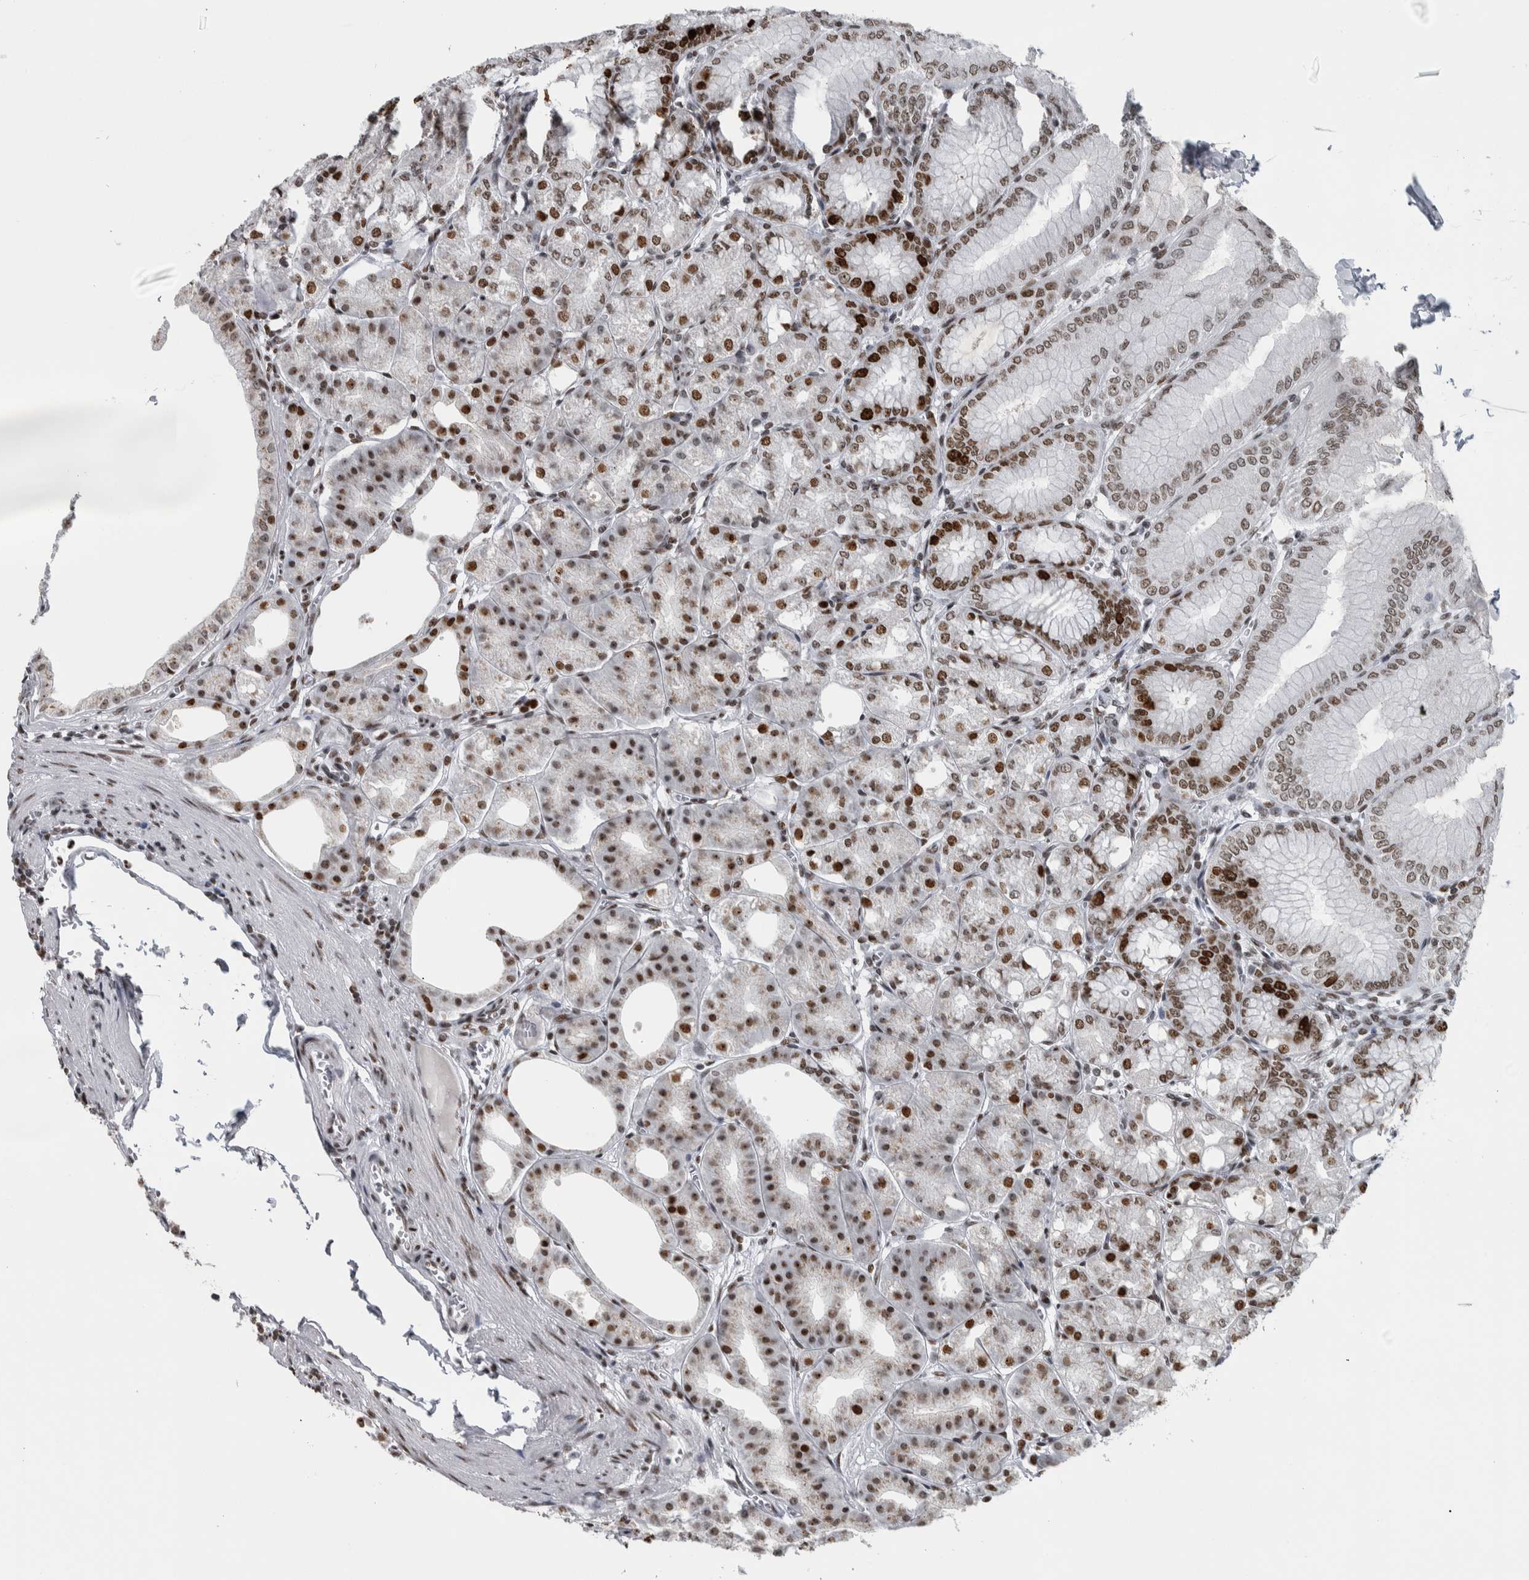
{"staining": {"intensity": "strong", "quantity": ">75%", "location": "nuclear"}, "tissue": "stomach", "cell_type": "Glandular cells", "image_type": "normal", "snomed": [{"axis": "morphology", "description": "Normal tissue, NOS"}, {"axis": "topography", "description": "Stomach, lower"}], "caption": "Strong nuclear positivity for a protein is seen in about >75% of glandular cells of benign stomach using immunohistochemistry (IHC).", "gene": "TOP2B", "patient": {"sex": "male", "age": 71}}